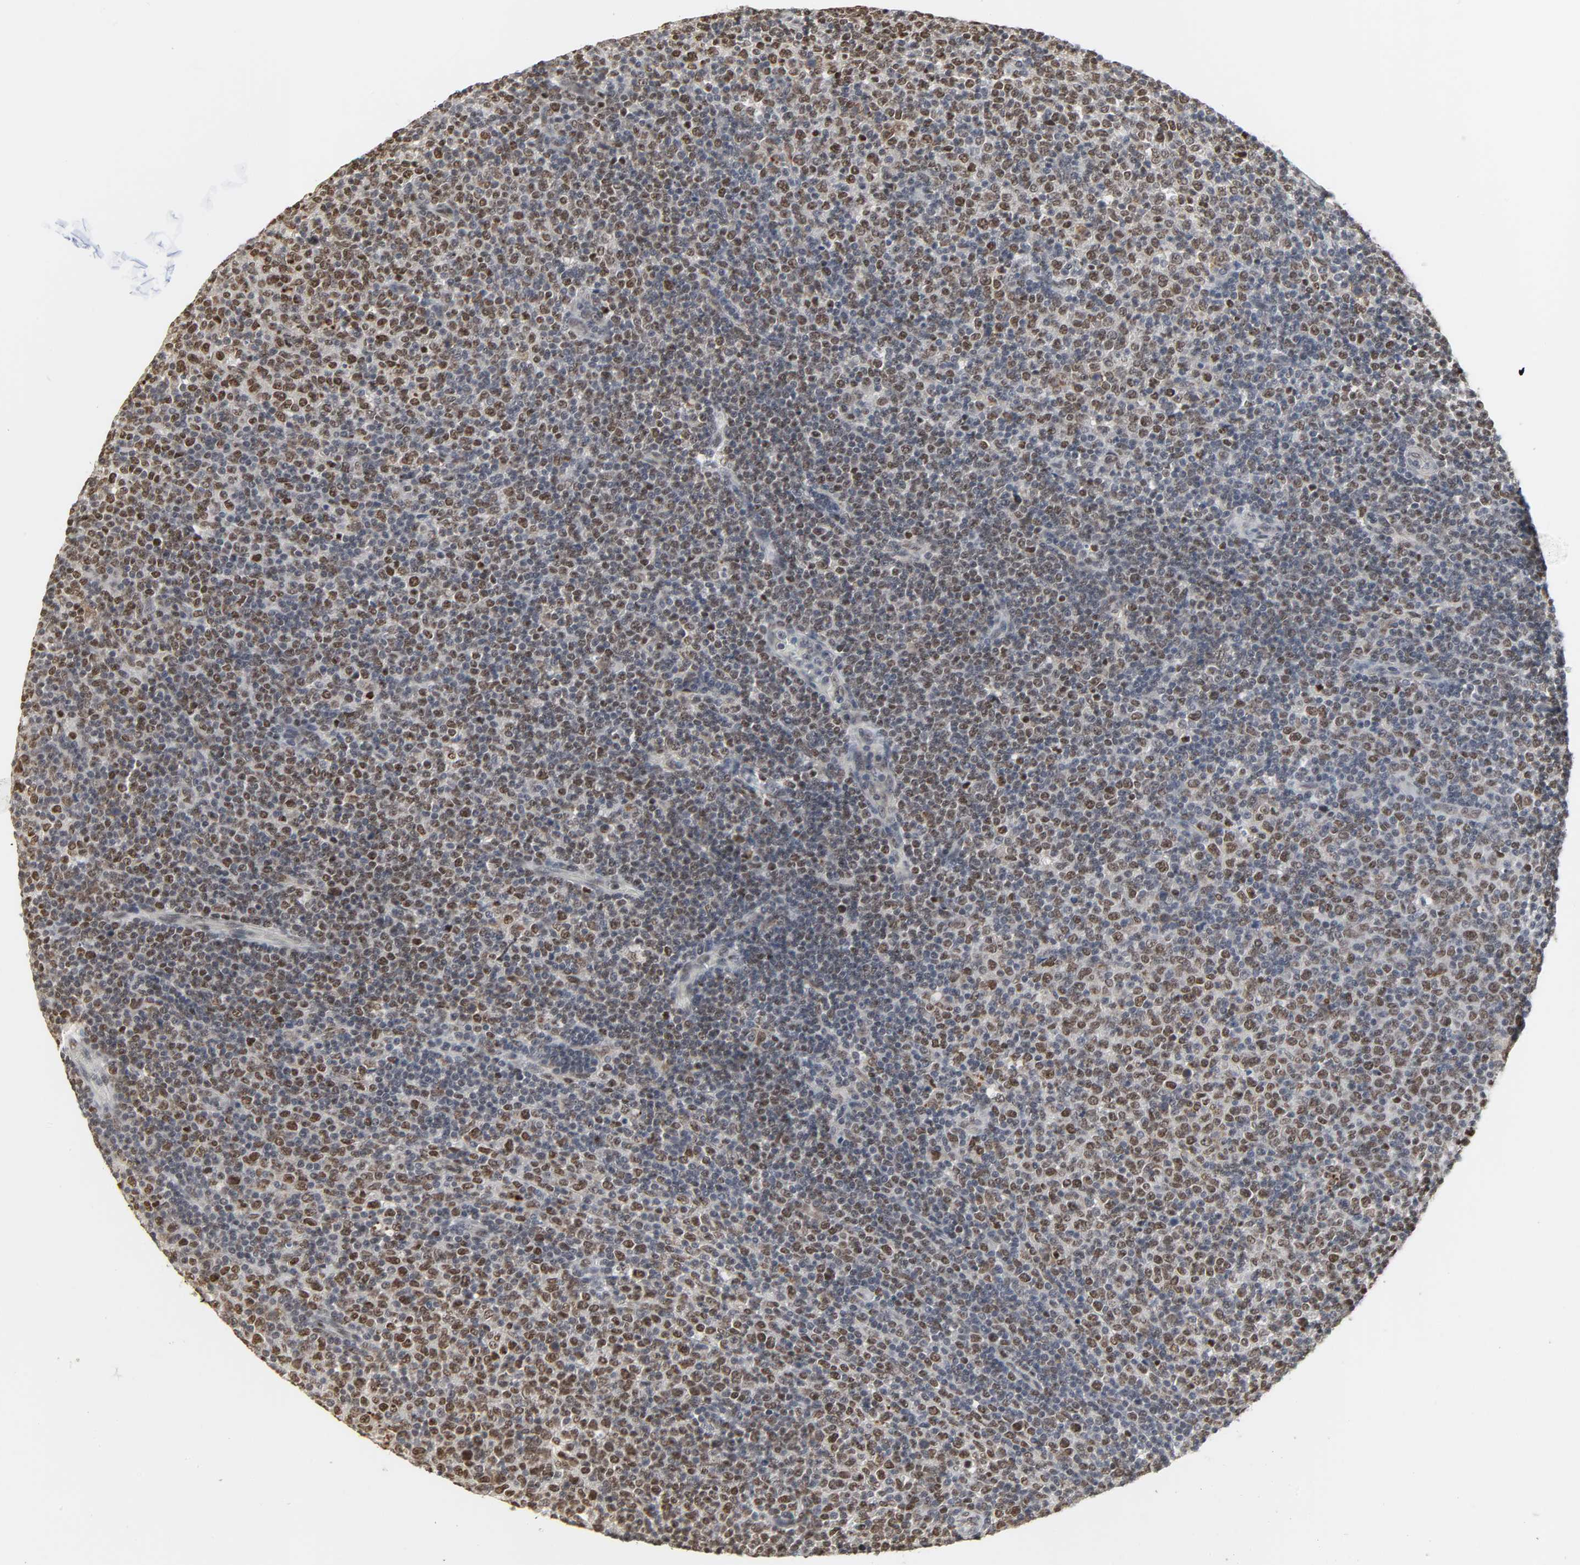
{"staining": {"intensity": "weak", "quantity": ">75%", "location": "nuclear"}, "tissue": "lymphoma", "cell_type": "Tumor cells", "image_type": "cancer", "snomed": [{"axis": "morphology", "description": "Malignant lymphoma, non-Hodgkin's type, Low grade"}, {"axis": "topography", "description": "Lymph node"}], "caption": "Immunohistochemistry (IHC) image of low-grade malignant lymphoma, non-Hodgkin's type stained for a protein (brown), which displays low levels of weak nuclear positivity in approximately >75% of tumor cells.", "gene": "DAZAP1", "patient": {"sex": "male", "age": 70}}